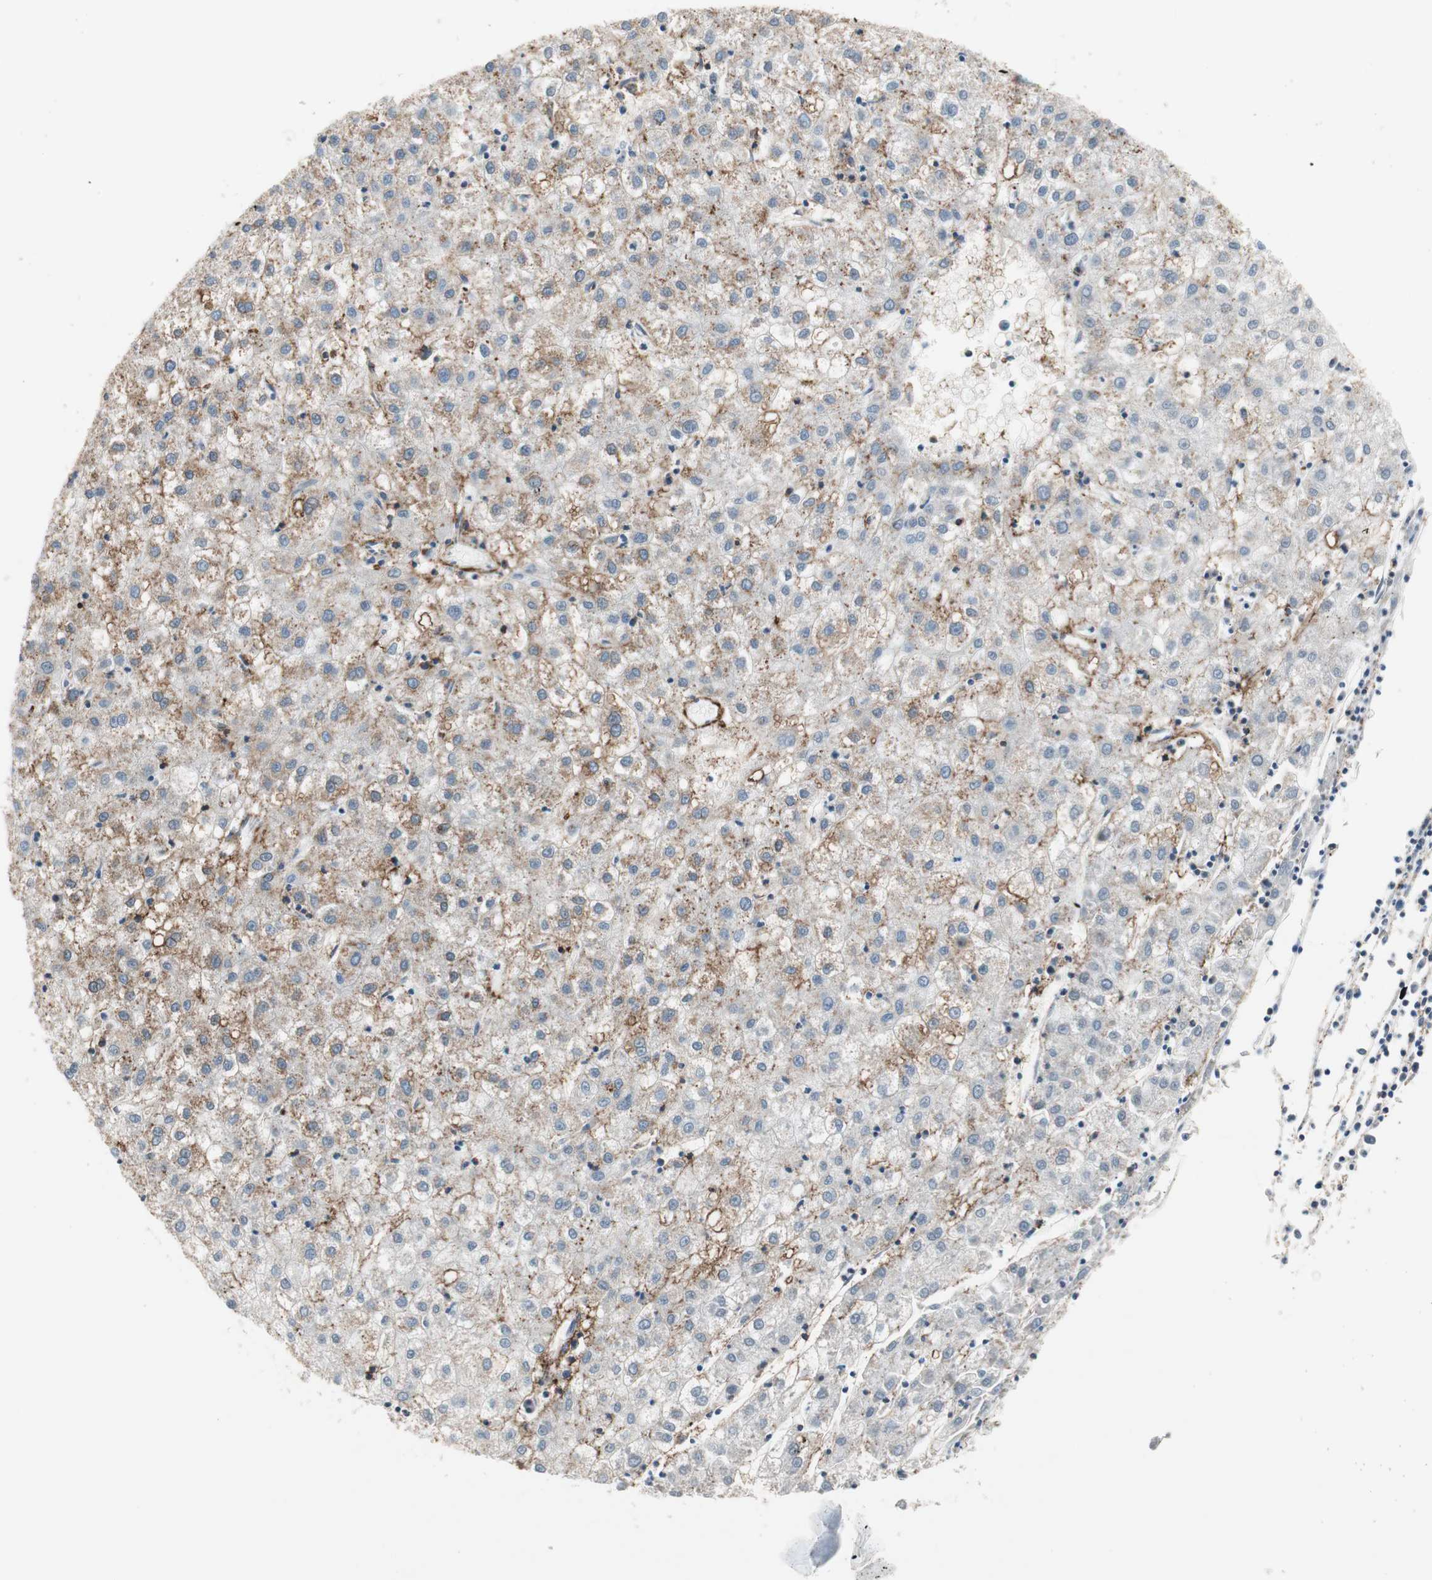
{"staining": {"intensity": "moderate", "quantity": "25%-75%", "location": "cytoplasmic/membranous"}, "tissue": "liver cancer", "cell_type": "Tumor cells", "image_type": "cancer", "snomed": [{"axis": "morphology", "description": "Carcinoma, Hepatocellular, NOS"}, {"axis": "topography", "description": "Liver"}], "caption": "Tumor cells show medium levels of moderate cytoplasmic/membranous staining in about 25%-75% of cells in liver cancer.", "gene": "GRHL1", "patient": {"sex": "male", "age": 72}}